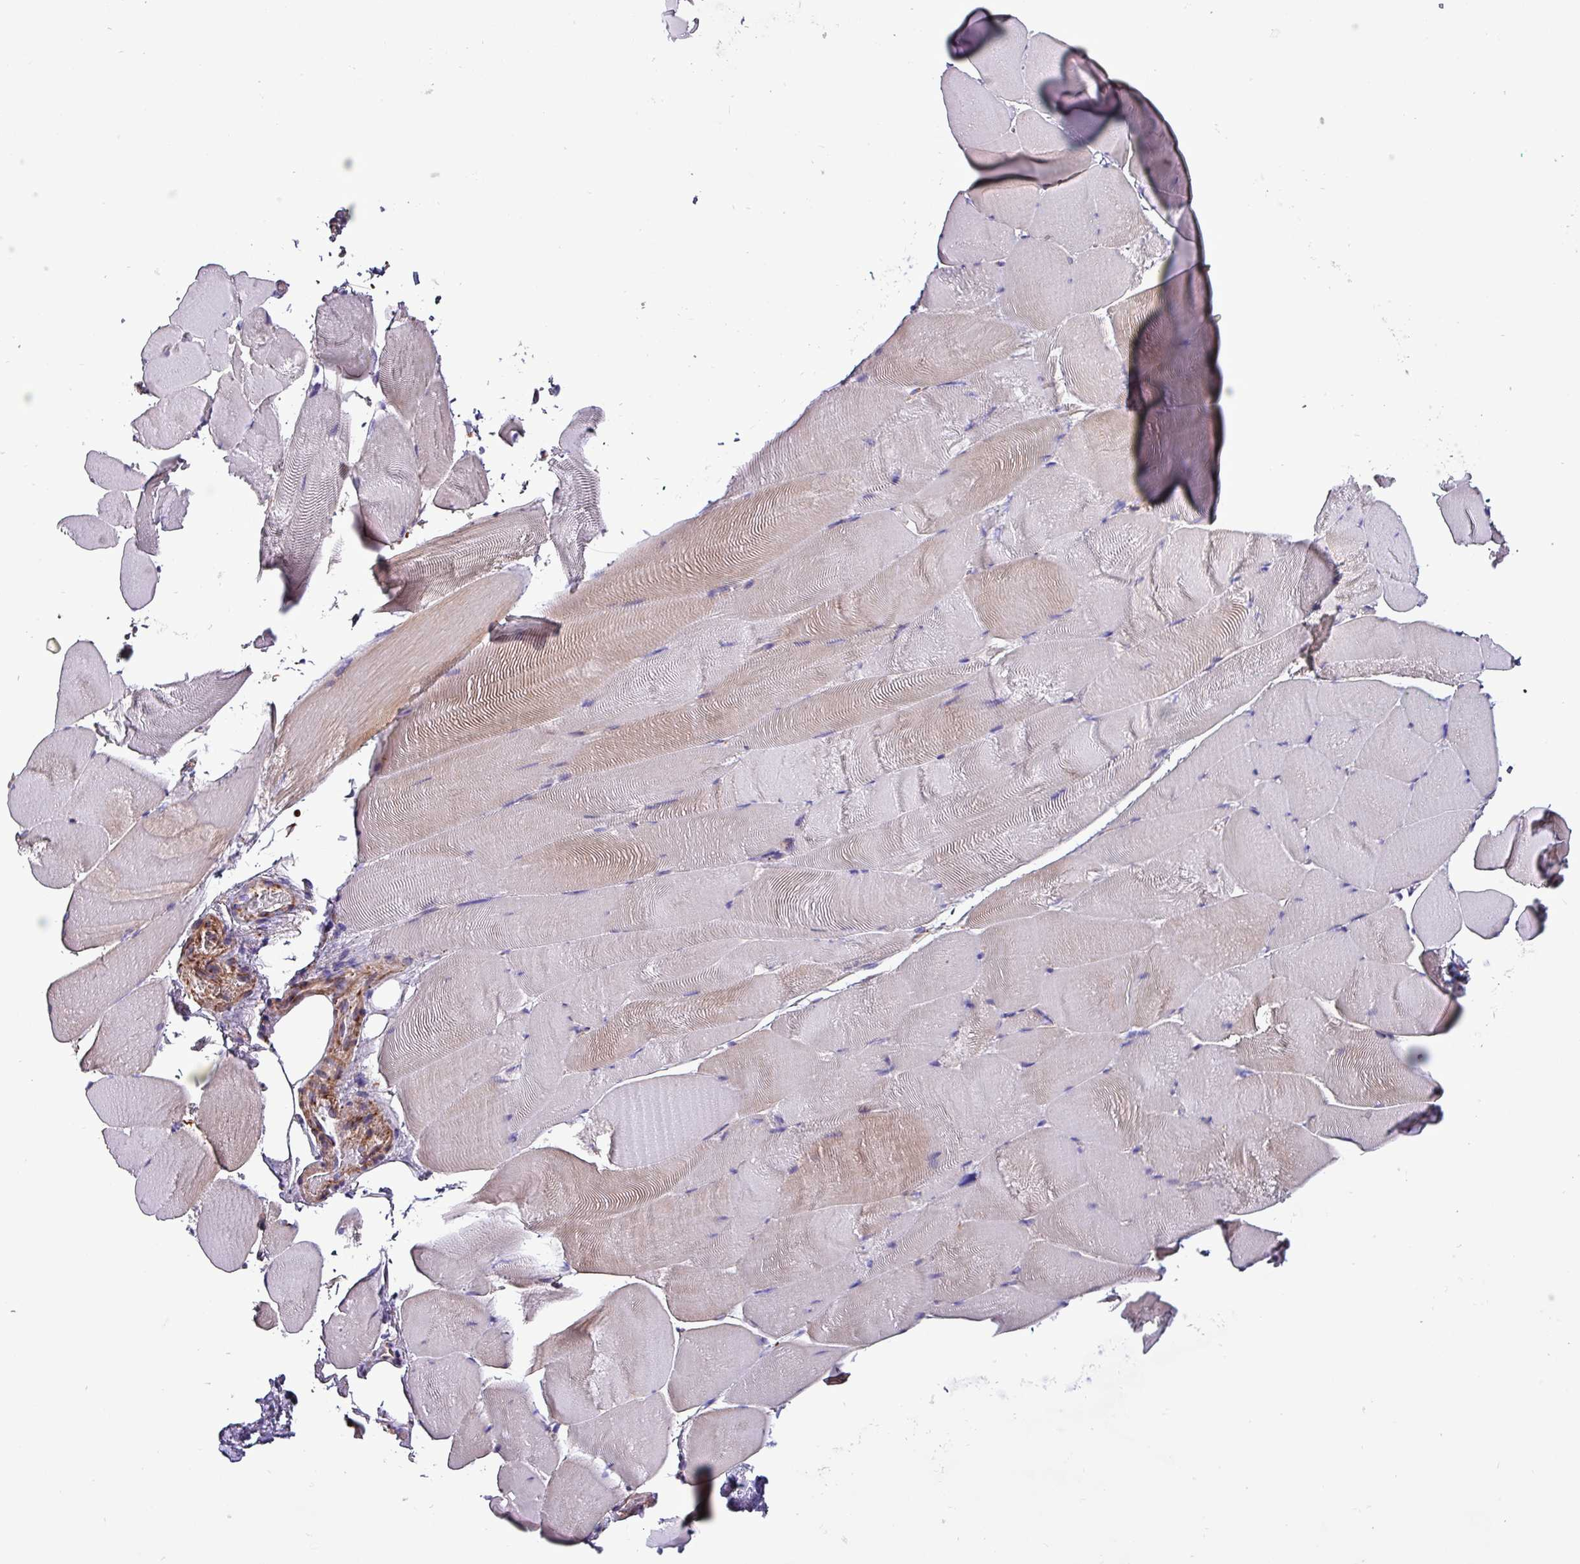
{"staining": {"intensity": "weak", "quantity": "25%-75%", "location": "cytoplasmic/membranous"}, "tissue": "skeletal muscle", "cell_type": "Myocytes", "image_type": "normal", "snomed": [{"axis": "morphology", "description": "Normal tissue, NOS"}, {"axis": "topography", "description": "Skeletal muscle"}], "caption": "About 25%-75% of myocytes in benign human skeletal muscle exhibit weak cytoplasmic/membranous protein positivity as visualized by brown immunohistochemical staining.", "gene": "VAMP4", "patient": {"sex": "female", "age": 64}}